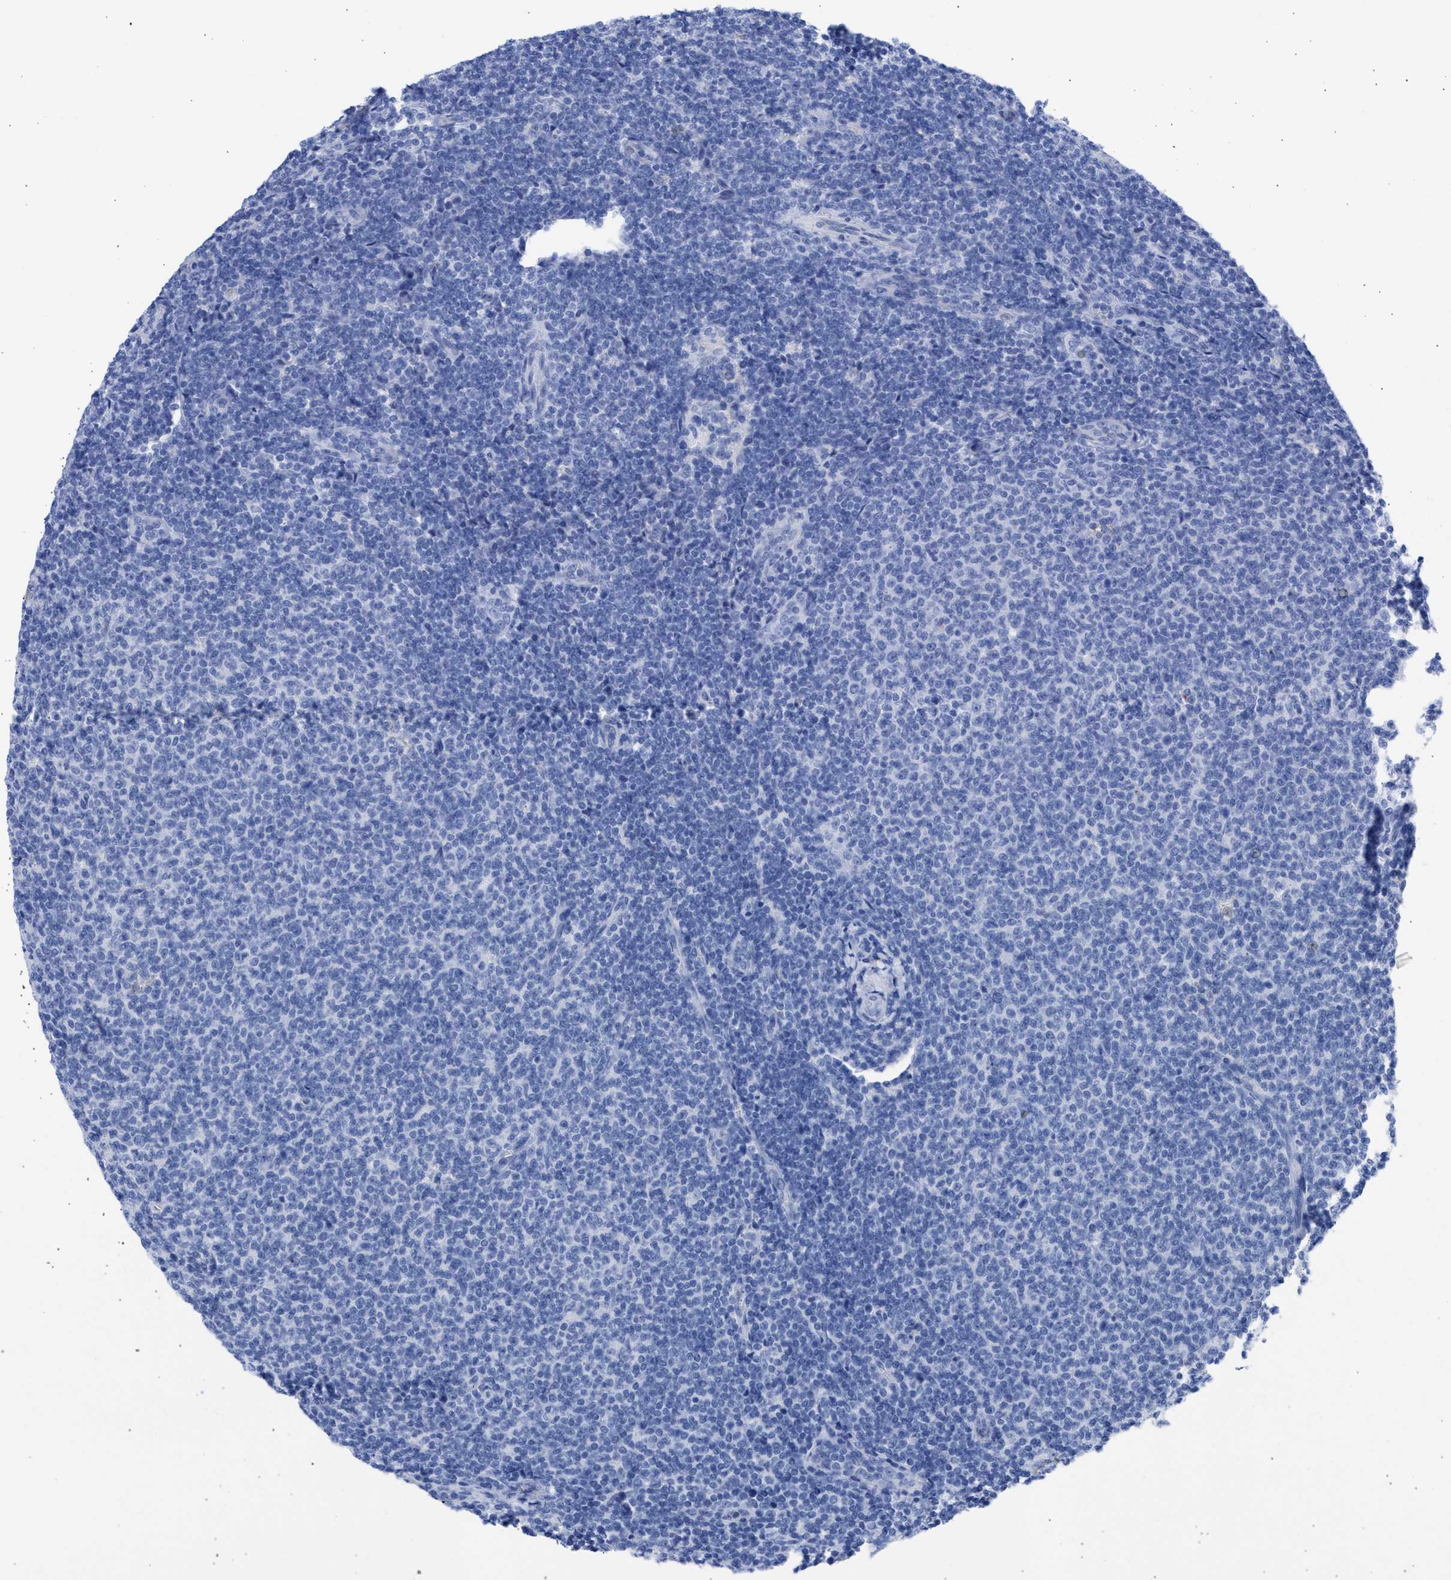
{"staining": {"intensity": "negative", "quantity": "none", "location": "none"}, "tissue": "lymphoma", "cell_type": "Tumor cells", "image_type": "cancer", "snomed": [{"axis": "morphology", "description": "Malignant lymphoma, non-Hodgkin's type, Low grade"}, {"axis": "topography", "description": "Lymph node"}], "caption": "This is an IHC micrograph of human low-grade malignant lymphoma, non-Hodgkin's type. There is no staining in tumor cells.", "gene": "RSPH1", "patient": {"sex": "male", "age": 66}}